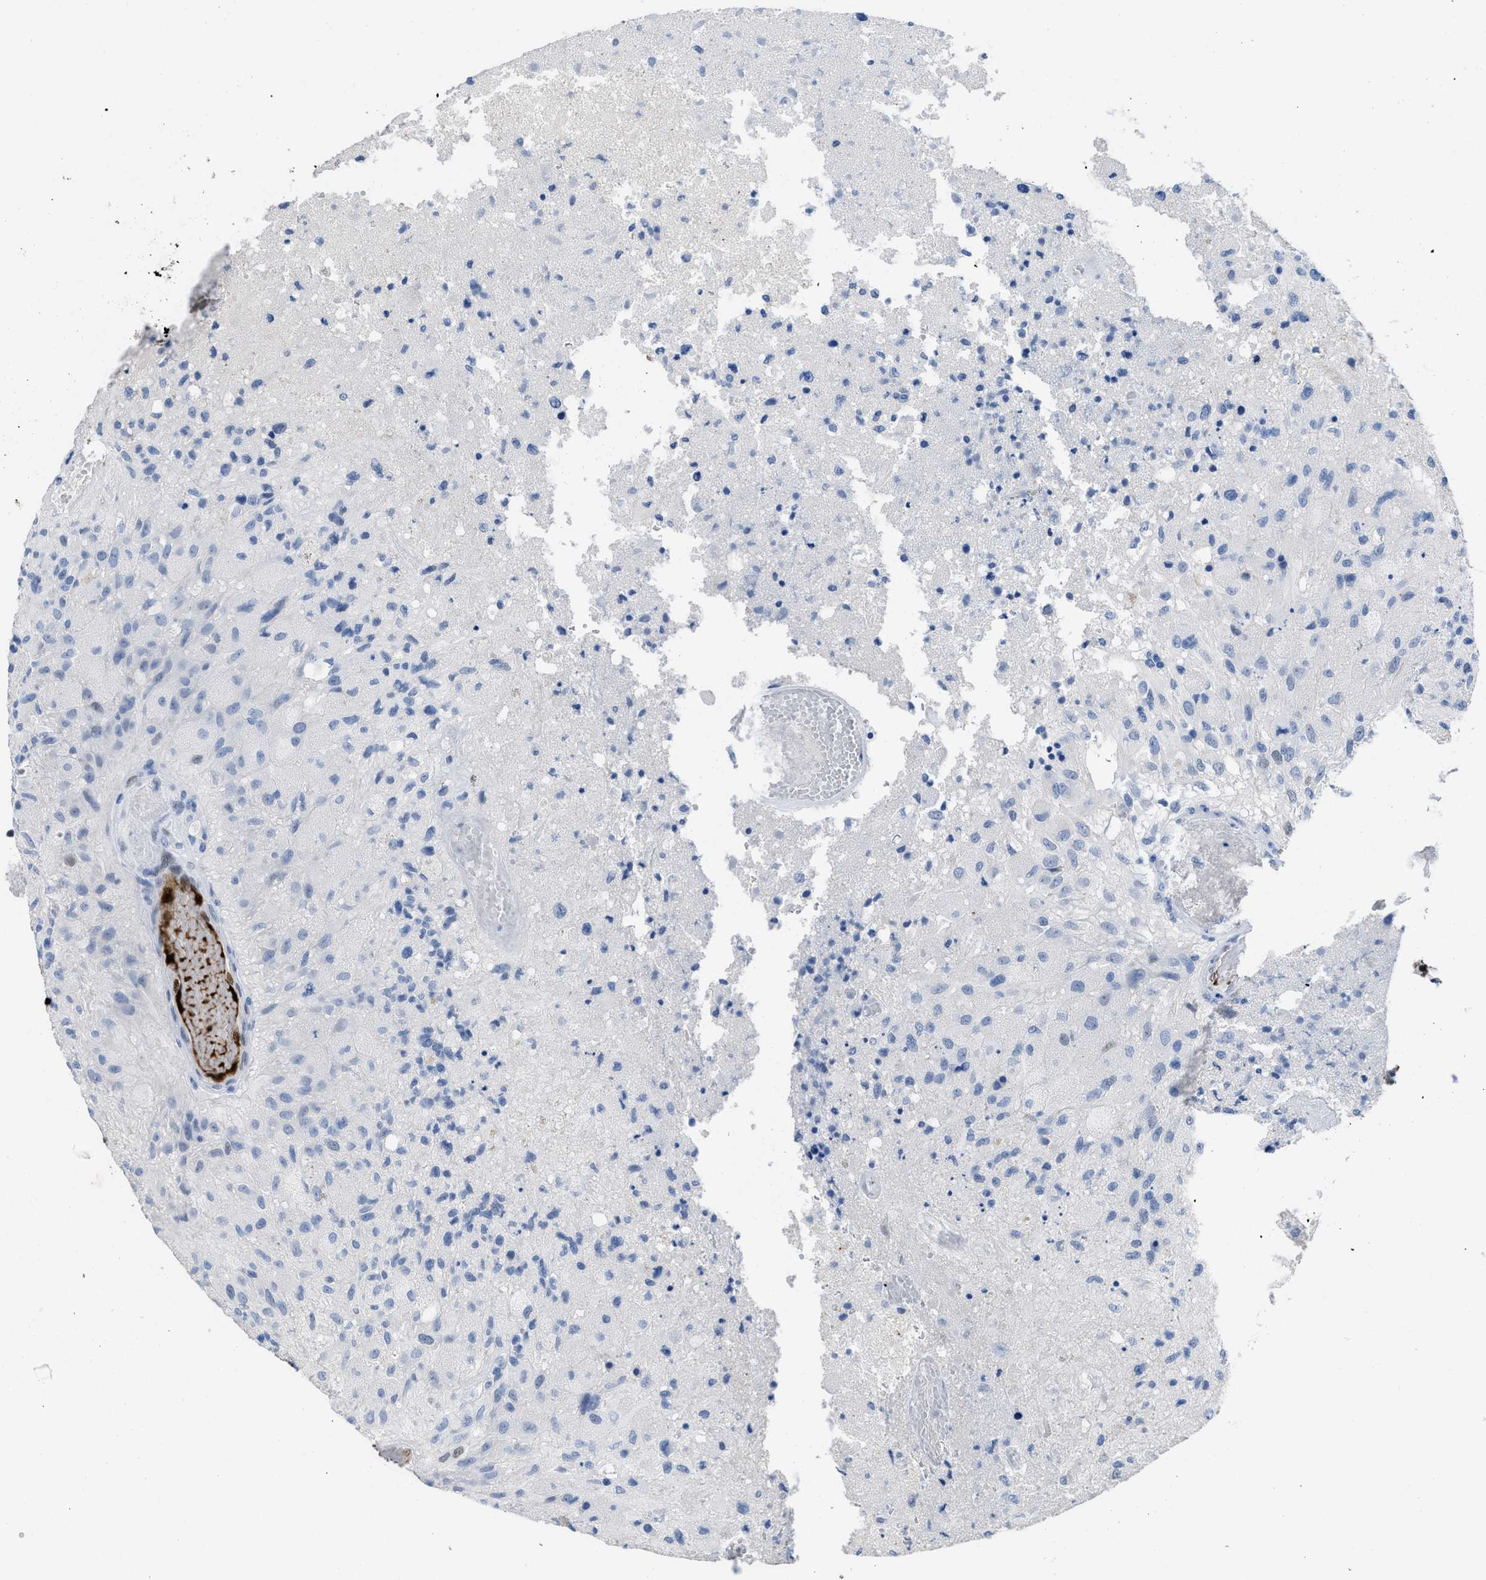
{"staining": {"intensity": "negative", "quantity": "none", "location": "none"}, "tissue": "glioma", "cell_type": "Tumor cells", "image_type": "cancer", "snomed": [{"axis": "morphology", "description": "Normal tissue, NOS"}, {"axis": "morphology", "description": "Glioma, malignant, High grade"}, {"axis": "topography", "description": "Cerebral cortex"}], "caption": "This micrograph is of glioma stained with IHC to label a protein in brown with the nuclei are counter-stained blue. There is no staining in tumor cells.", "gene": "LEF1", "patient": {"sex": "male", "age": 77}}